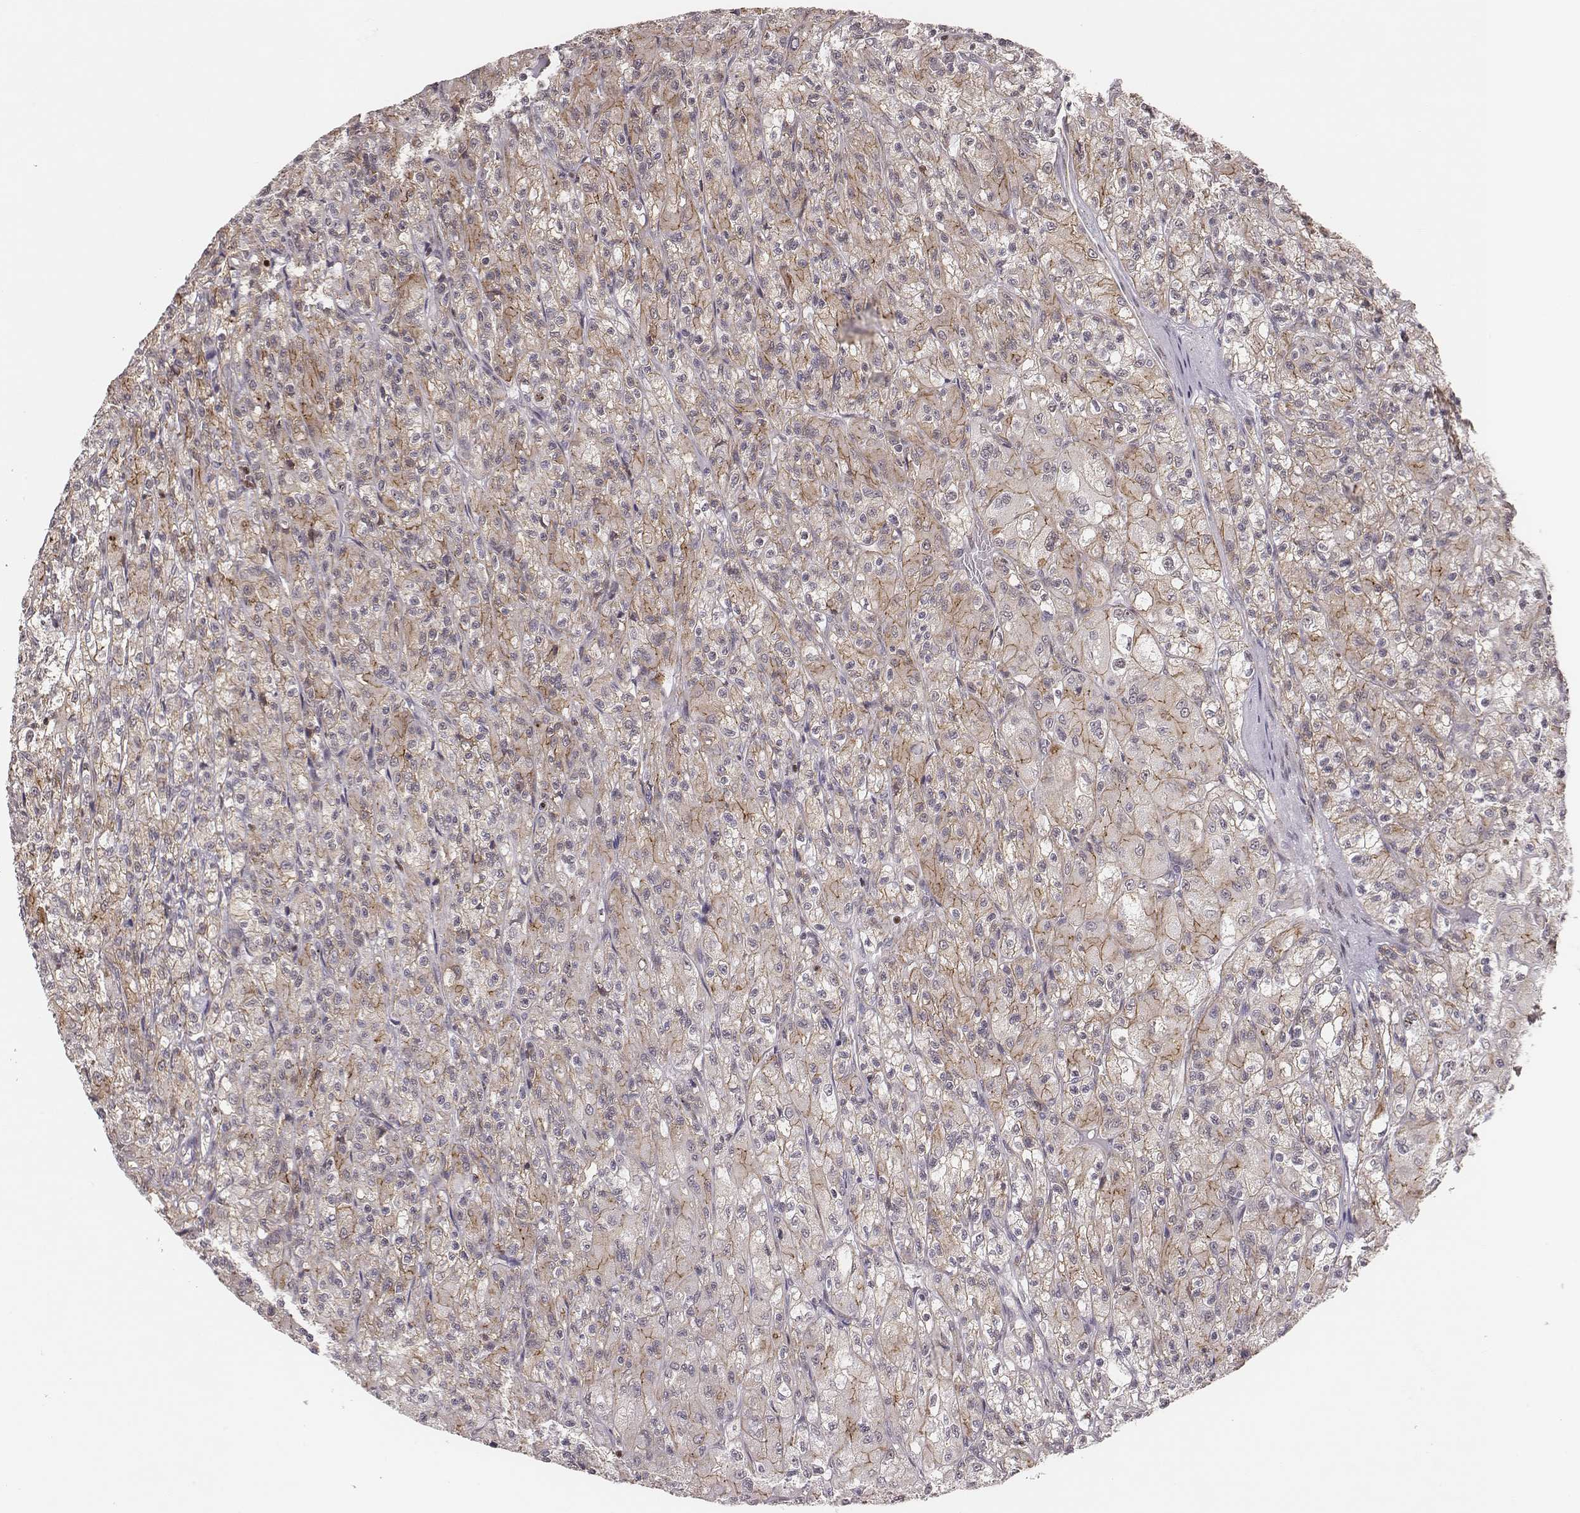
{"staining": {"intensity": "moderate", "quantity": "25%-75%", "location": "cytoplasmic/membranous"}, "tissue": "renal cancer", "cell_type": "Tumor cells", "image_type": "cancer", "snomed": [{"axis": "morphology", "description": "Adenocarcinoma, NOS"}, {"axis": "topography", "description": "Kidney"}], "caption": "This image displays immunohistochemistry staining of human renal adenocarcinoma, with medium moderate cytoplasmic/membranous staining in approximately 25%-75% of tumor cells.", "gene": "WDR59", "patient": {"sex": "female", "age": 70}}